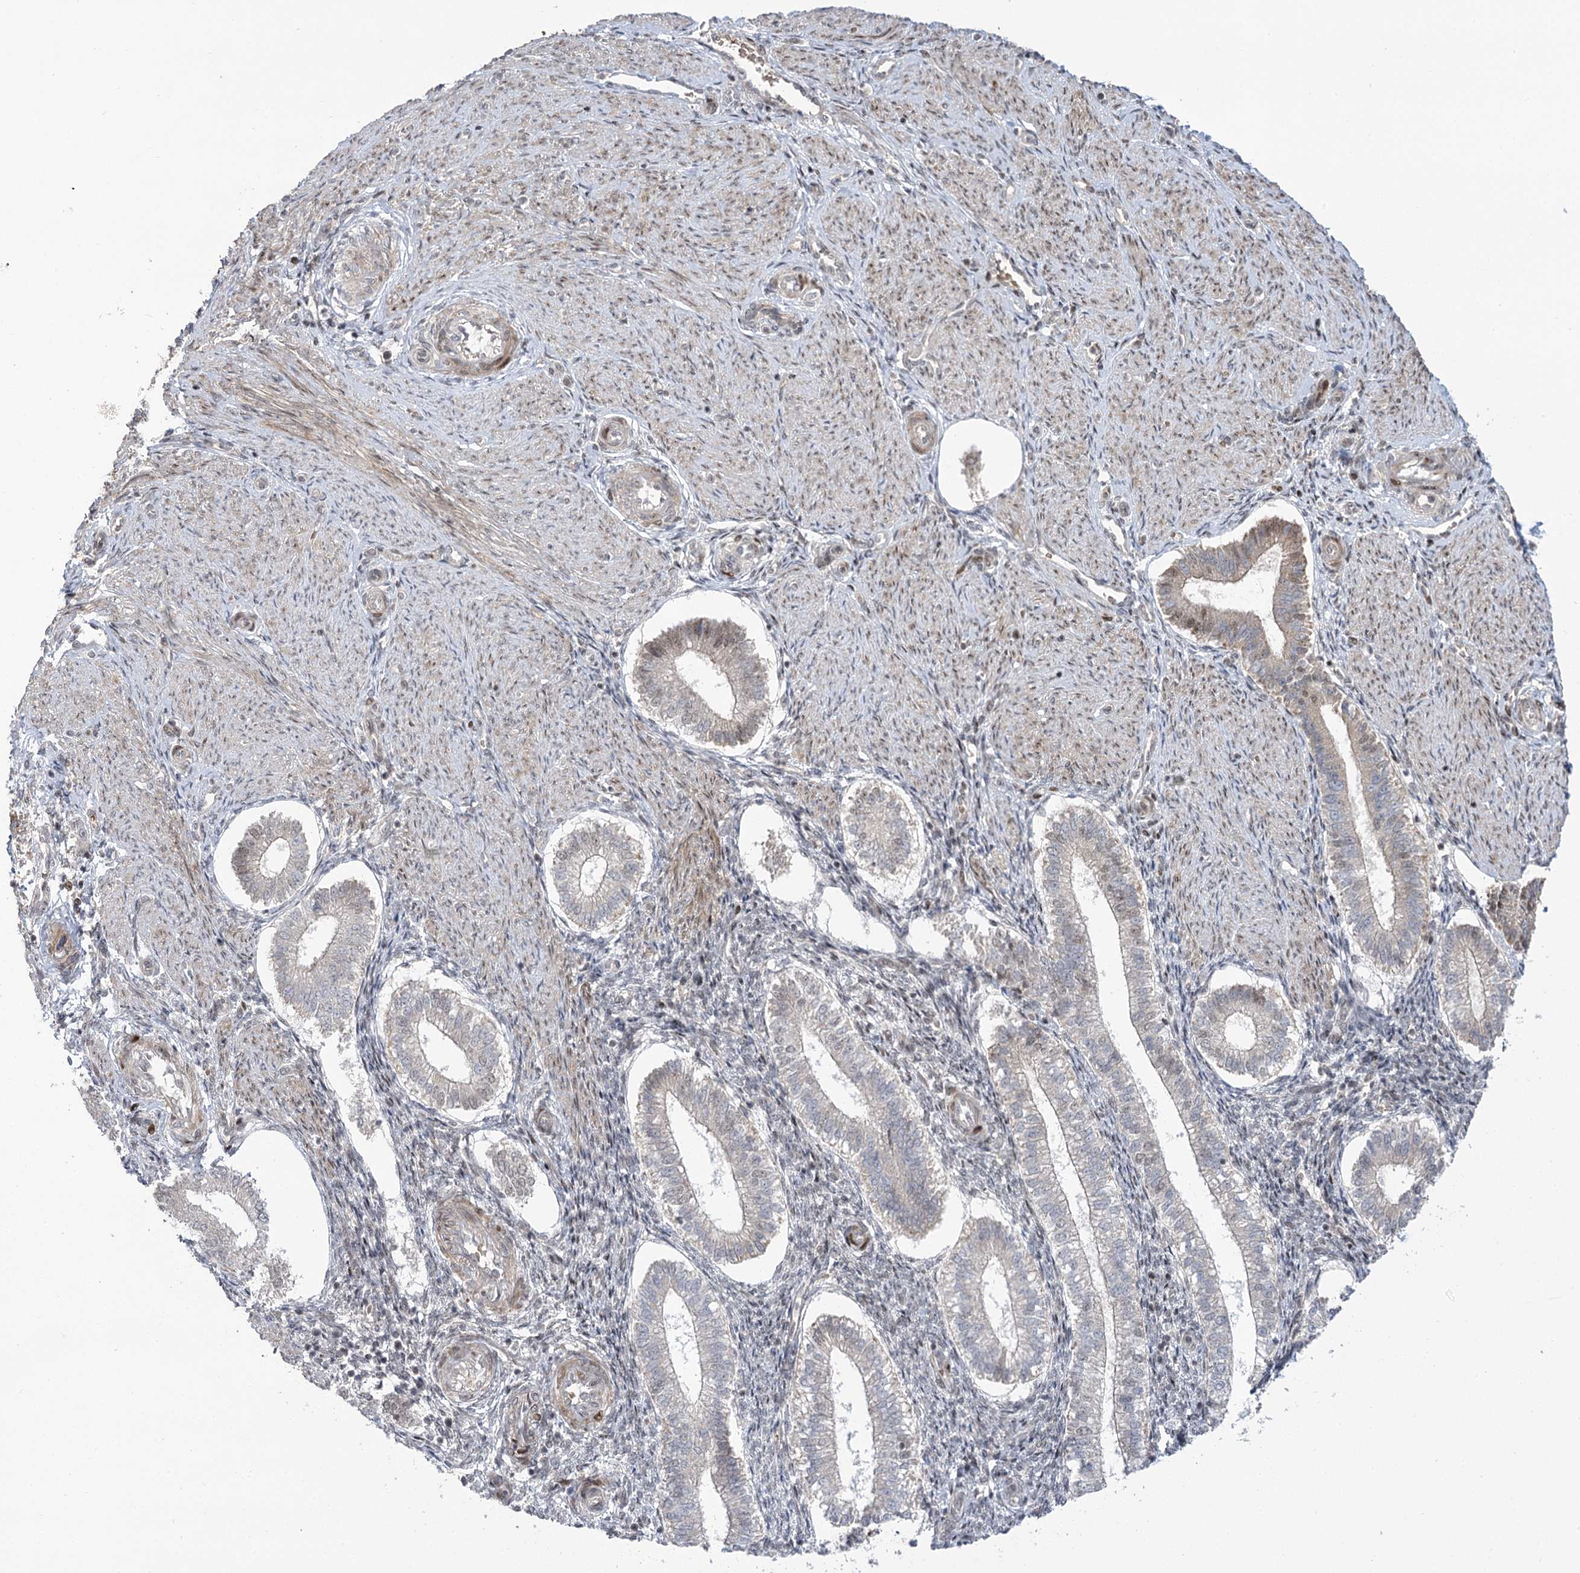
{"staining": {"intensity": "moderate", "quantity": "<25%", "location": "nuclear"}, "tissue": "endometrium", "cell_type": "Cells in endometrial stroma", "image_type": "normal", "snomed": [{"axis": "morphology", "description": "Normal tissue, NOS"}, {"axis": "topography", "description": "Endometrium"}], "caption": "Cells in endometrial stroma reveal moderate nuclear staining in approximately <25% of cells in unremarkable endometrium.", "gene": "HELQ", "patient": {"sex": "female", "age": 25}}